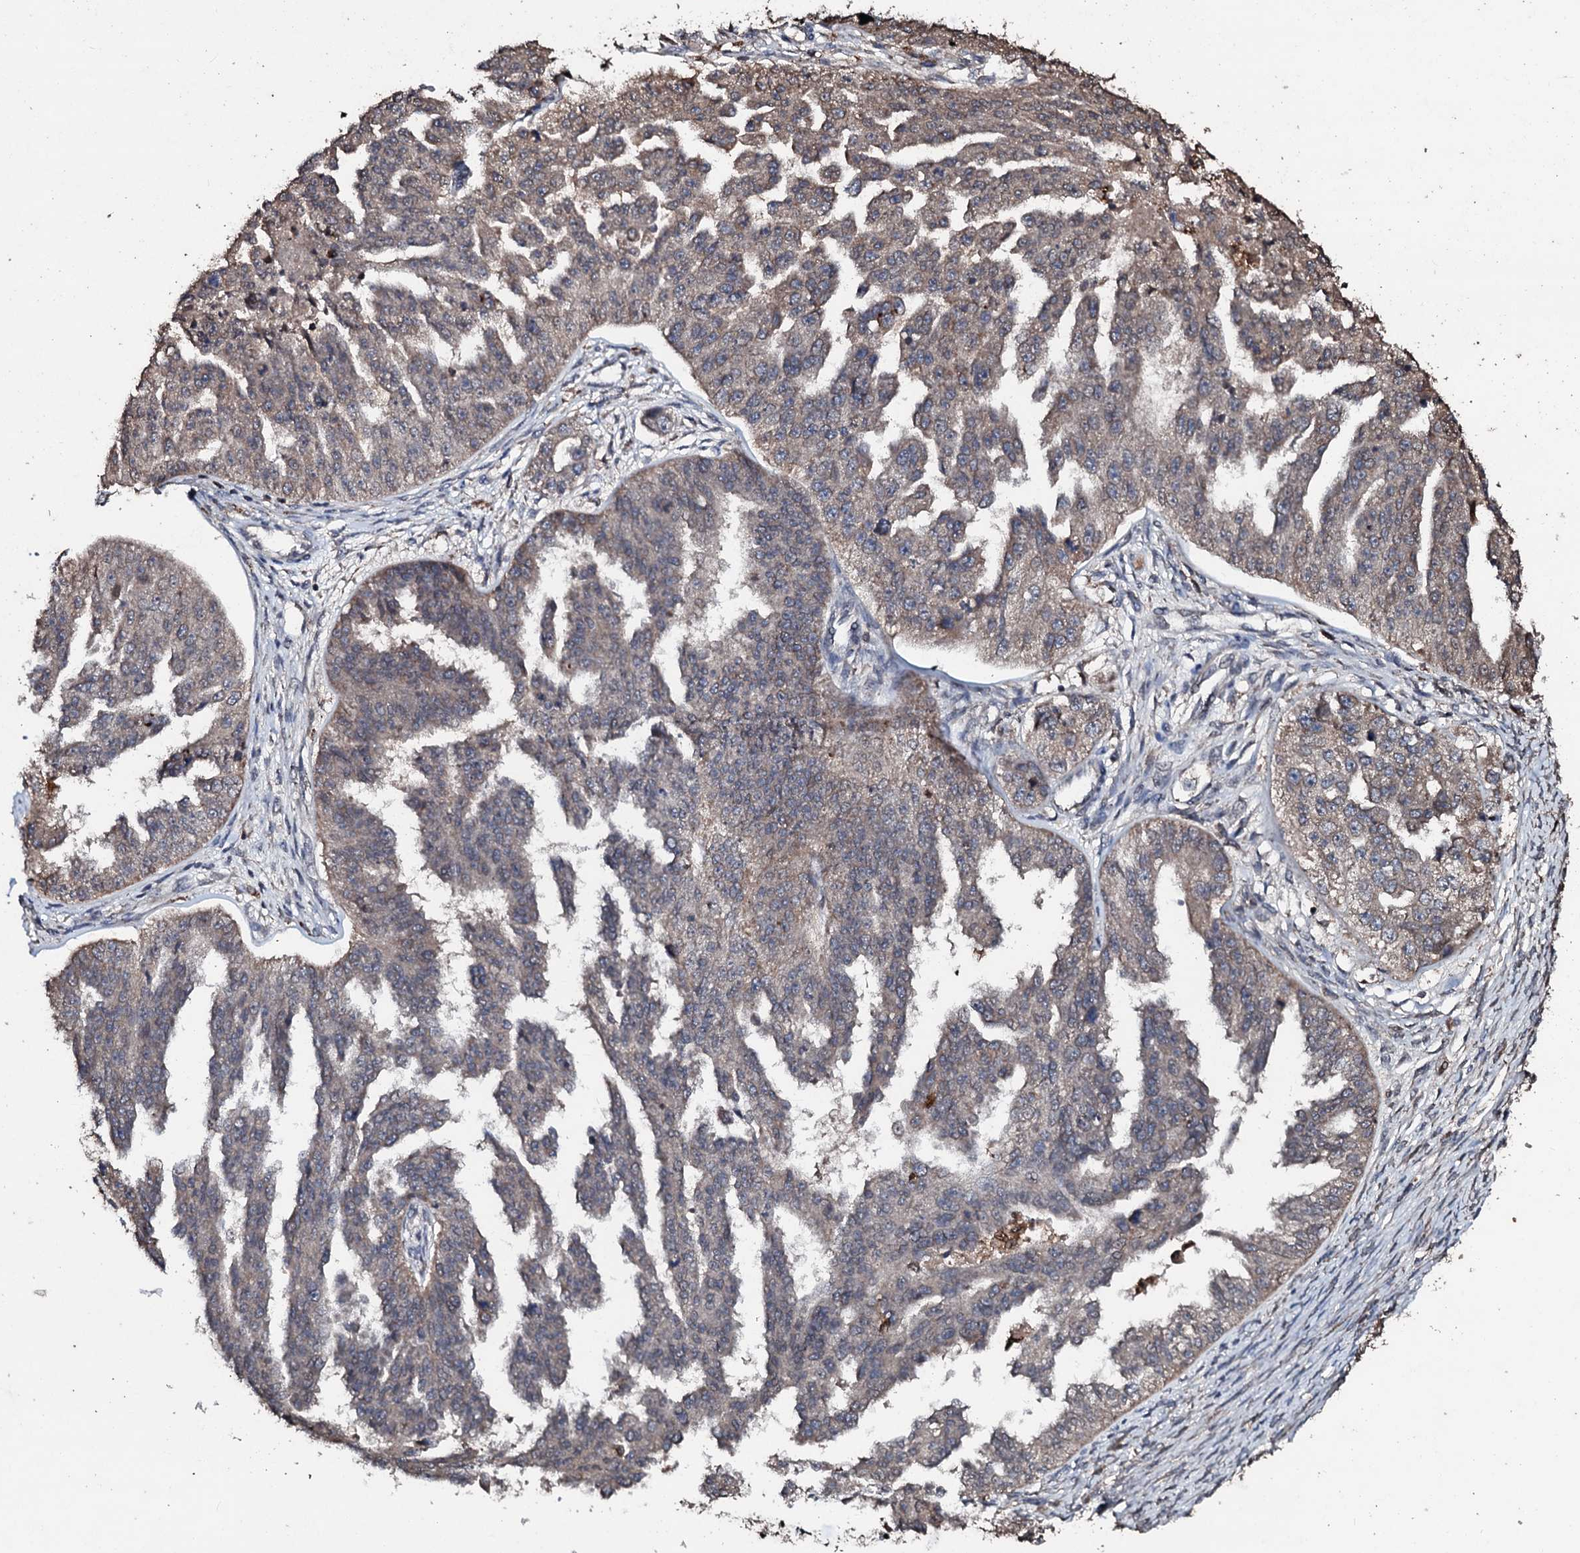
{"staining": {"intensity": "weak", "quantity": "25%-75%", "location": "cytoplasmic/membranous"}, "tissue": "ovarian cancer", "cell_type": "Tumor cells", "image_type": "cancer", "snomed": [{"axis": "morphology", "description": "Cystadenocarcinoma, serous, NOS"}, {"axis": "topography", "description": "Ovary"}], "caption": "Immunohistochemistry (IHC) image of human ovarian cancer stained for a protein (brown), which exhibits low levels of weak cytoplasmic/membranous positivity in approximately 25%-75% of tumor cells.", "gene": "SDHAF2", "patient": {"sex": "female", "age": 58}}